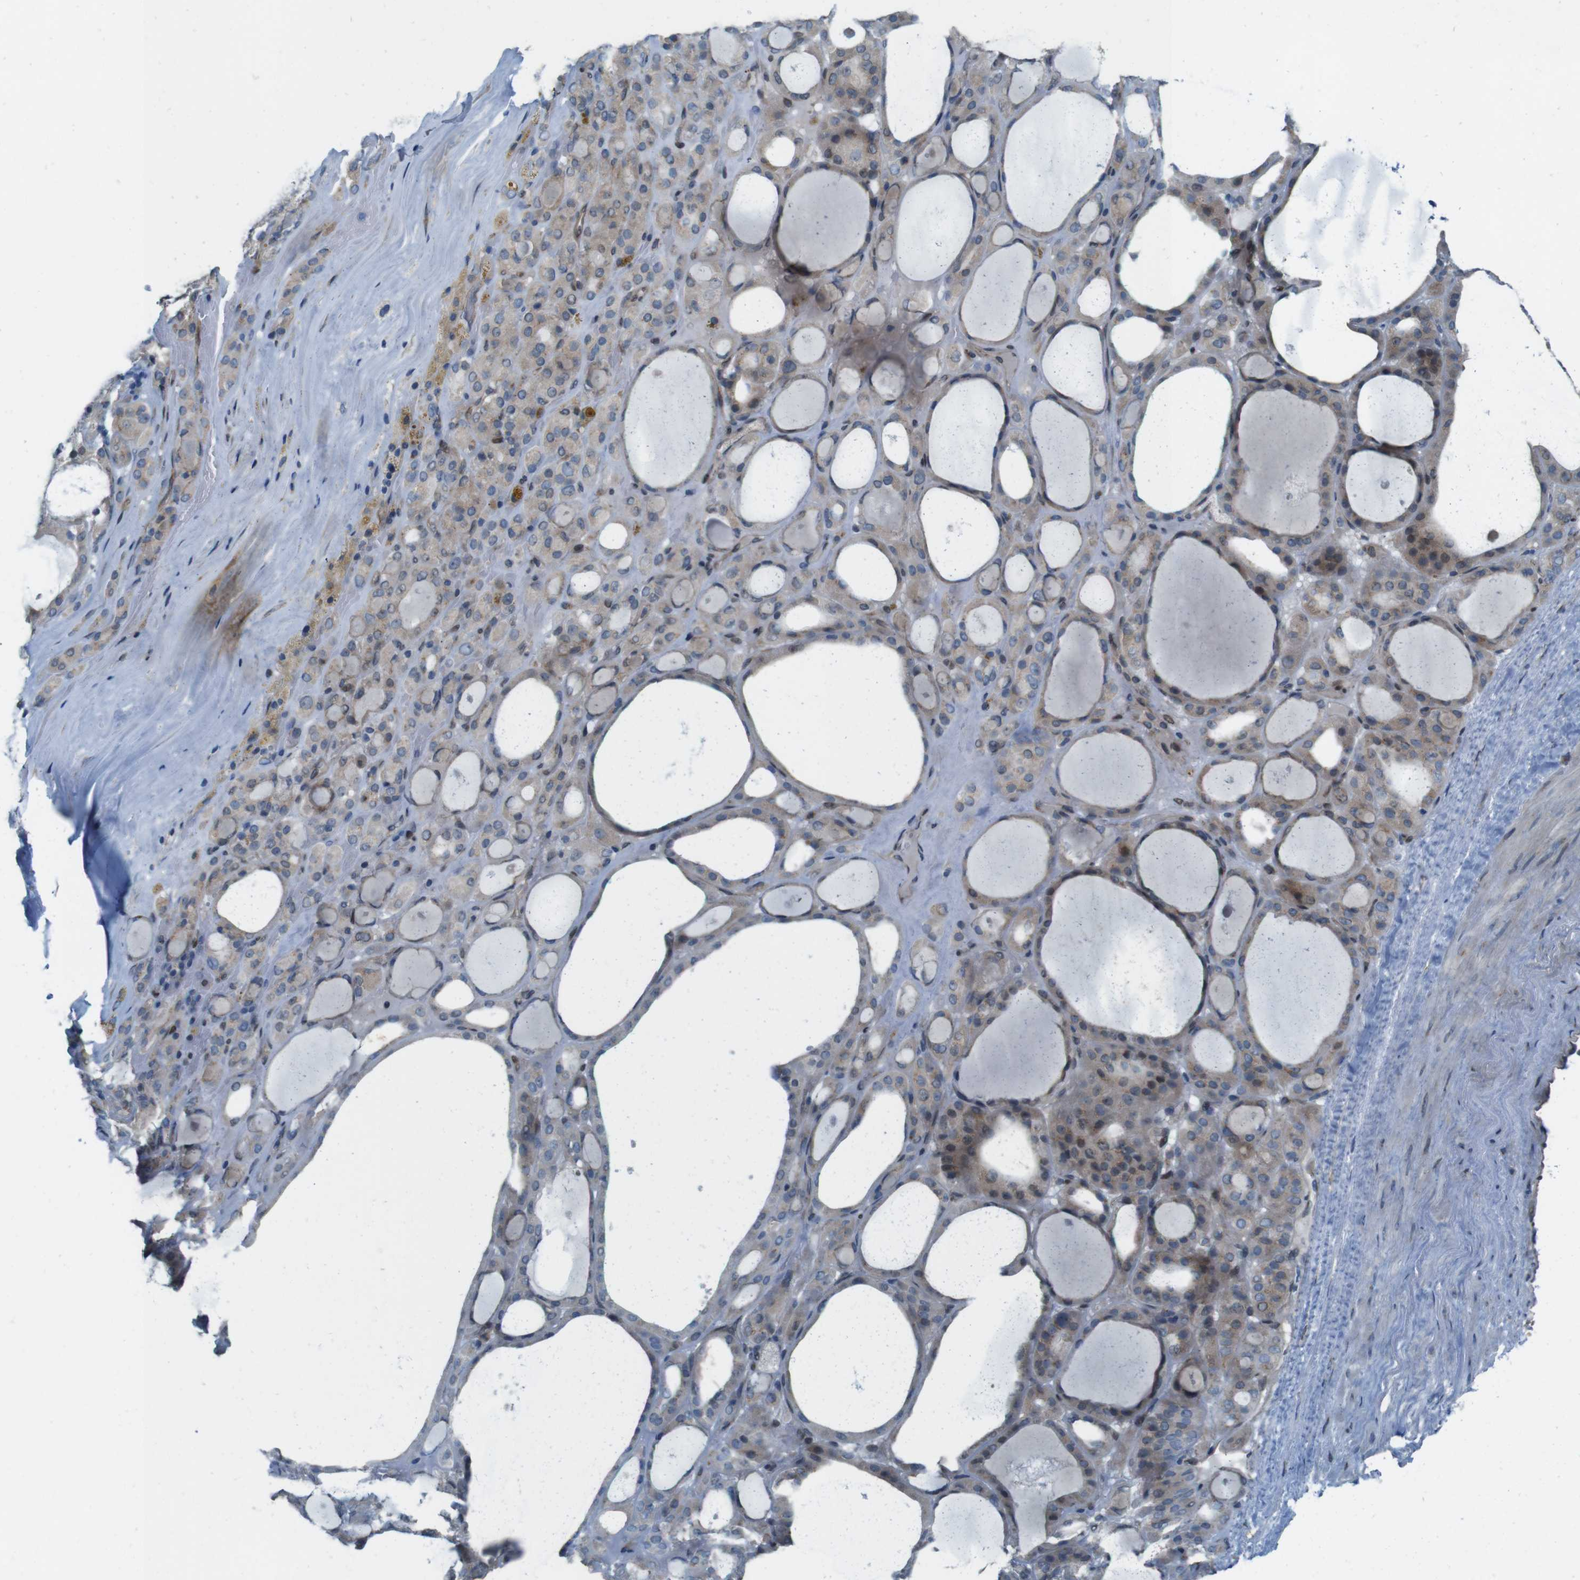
{"staining": {"intensity": "weak", "quantity": ">75%", "location": "cytoplasmic/membranous"}, "tissue": "thyroid gland", "cell_type": "Glandular cells", "image_type": "normal", "snomed": [{"axis": "morphology", "description": "Normal tissue, NOS"}, {"axis": "morphology", "description": "Carcinoma, NOS"}, {"axis": "topography", "description": "Thyroid gland"}], "caption": "Human thyroid gland stained for a protein (brown) demonstrates weak cytoplasmic/membranous positive staining in about >75% of glandular cells.", "gene": "SKI", "patient": {"sex": "female", "age": 86}}